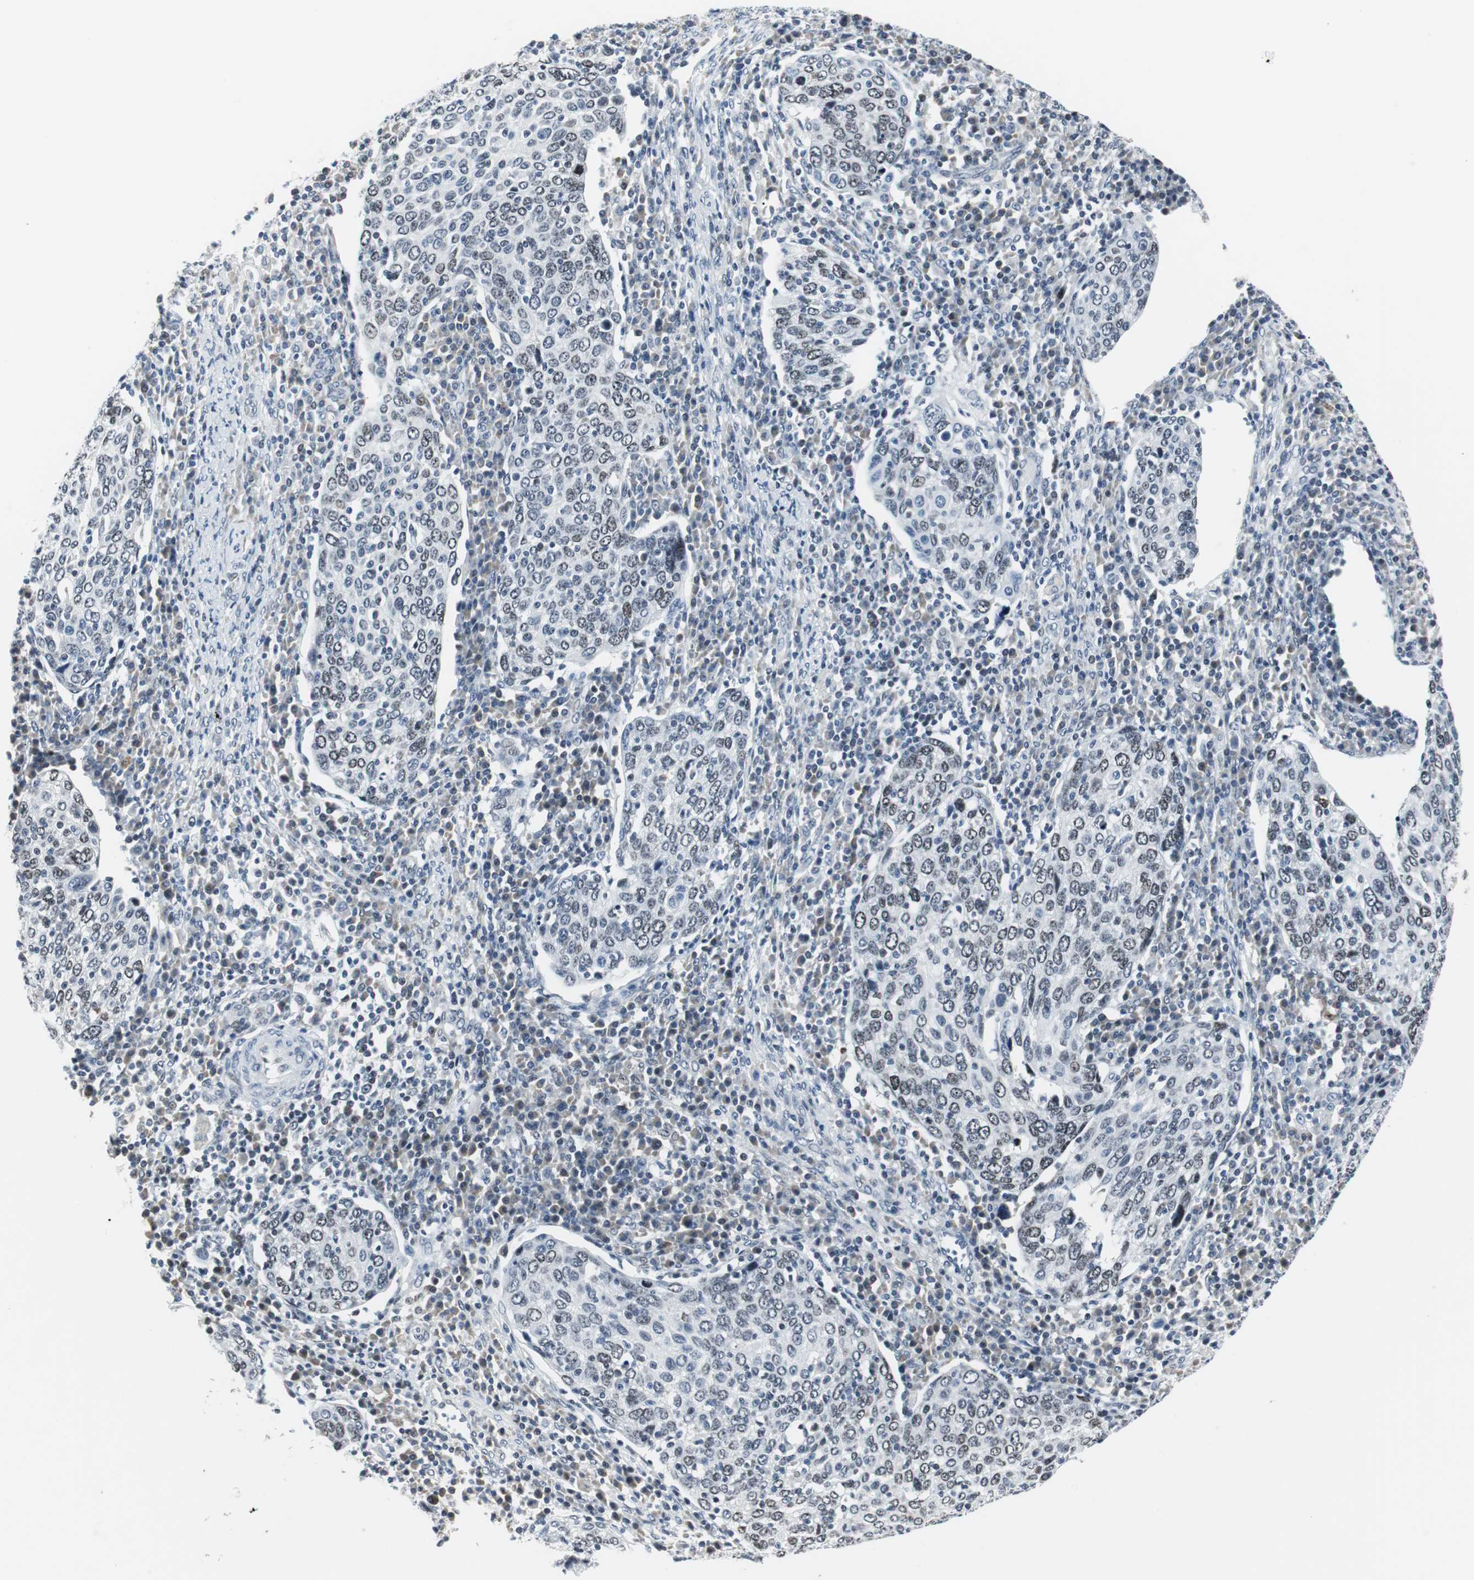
{"staining": {"intensity": "weak", "quantity": "<25%", "location": "nuclear"}, "tissue": "cervical cancer", "cell_type": "Tumor cells", "image_type": "cancer", "snomed": [{"axis": "morphology", "description": "Squamous cell carcinoma, NOS"}, {"axis": "topography", "description": "Cervix"}], "caption": "High magnification brightfield microscopy of squamous cell carcinoma (cervical) stained with DAB (brown) and counterstained with hematoxylin (blue): tumor cells show no significant staining. The staining is performed using DAB brown chromogen with nuclei counter-stained in using hematoxylin.", "gene": "MTA1", "patient": {"sex": "female", "age": 40}}